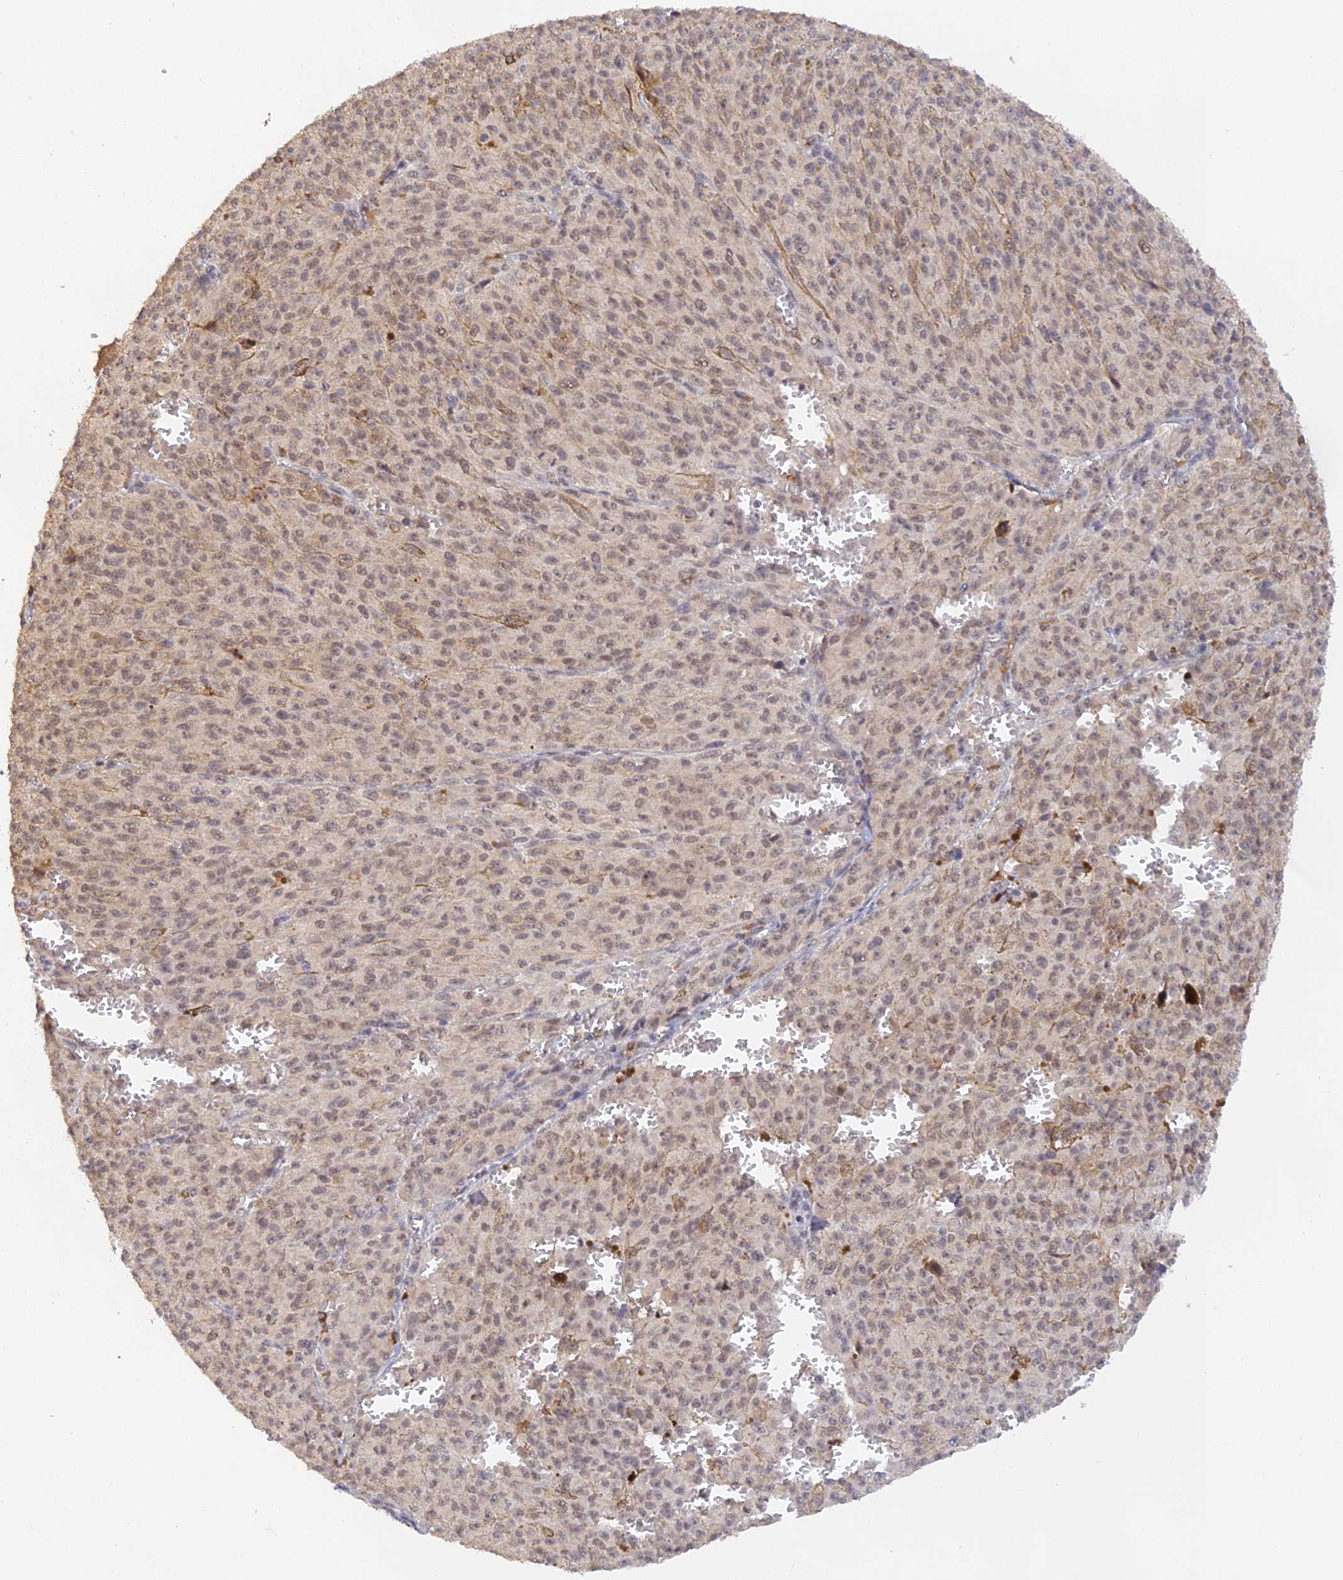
{"staining": {"intensity": "weak", "quantity": "25%-75%", "location": "nuclear"}, "tissue": "melanoma", "cell_type": "Tumor cells", "image_type": "cancer", "snomed": [{"axis": "morphology", "description": "Malignant melanoma, NOS"}, {"axis": "topography", "description": "Skin"}], "caption": "Malignant melanoma stained with a protein marker demonstrates weak staining in tumor cells.", "gene": "ZNF436", "patient": {"sex": "female", "age": 52}}